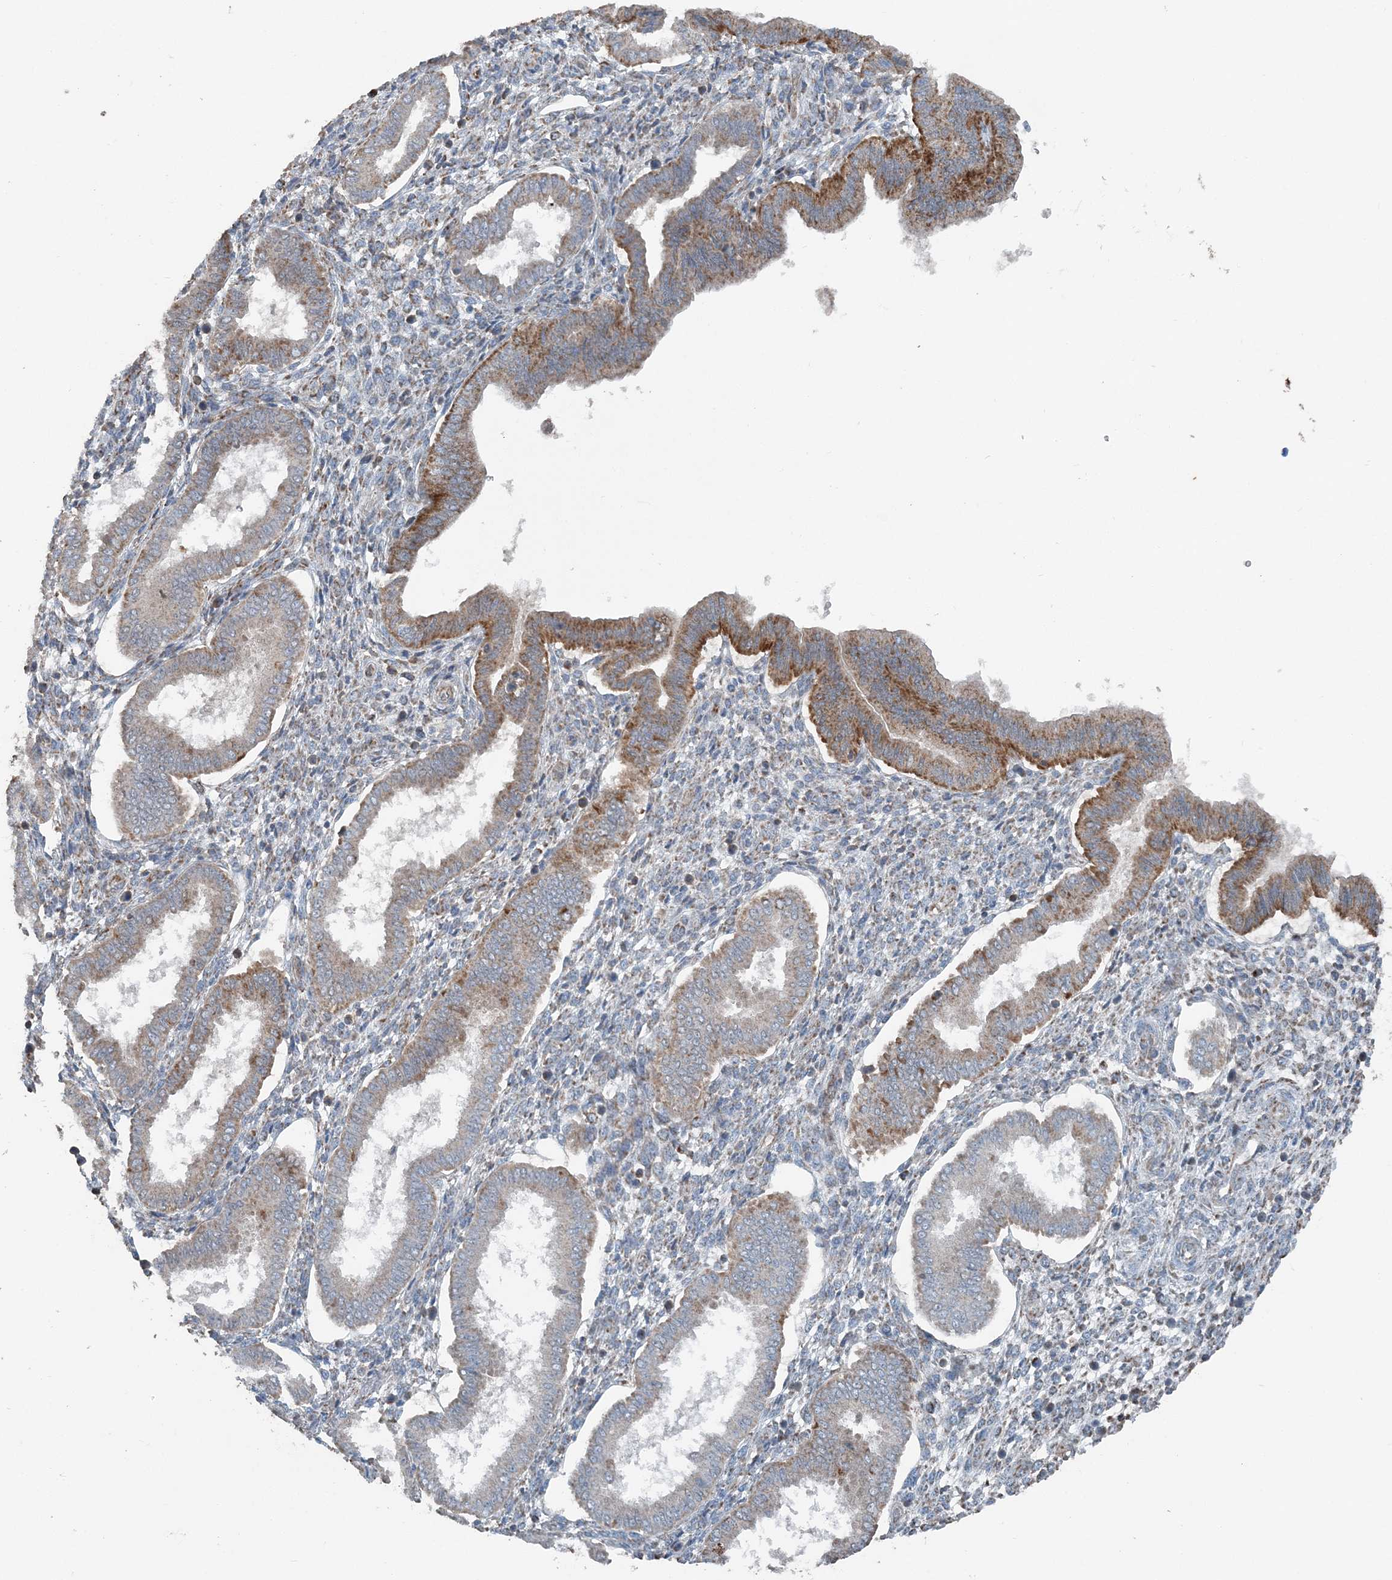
{"staining": {"intensity": "moderate", "quantity": "<25%", "location": "cytoplasmic/membranous"}, "tissue": "endometrium", "cell_type": "Cells in endometrial stroma", "image_type": "normal", "snomed": [{"axis": "morphology", "description": "Normal tissue, NOS"}, {"axis": "topography", "description": "Endometrium"}], "caption": "DAB (3,3'-diaminobenzidine) immunohistochemical staining of normal endometrium reveals moderate cytoplasmic/membranous protein positivity in about <25% of cells in endometrial stroma.", "gene": "SUCLG1", "patient": {"sex": "female", "age": 24}}